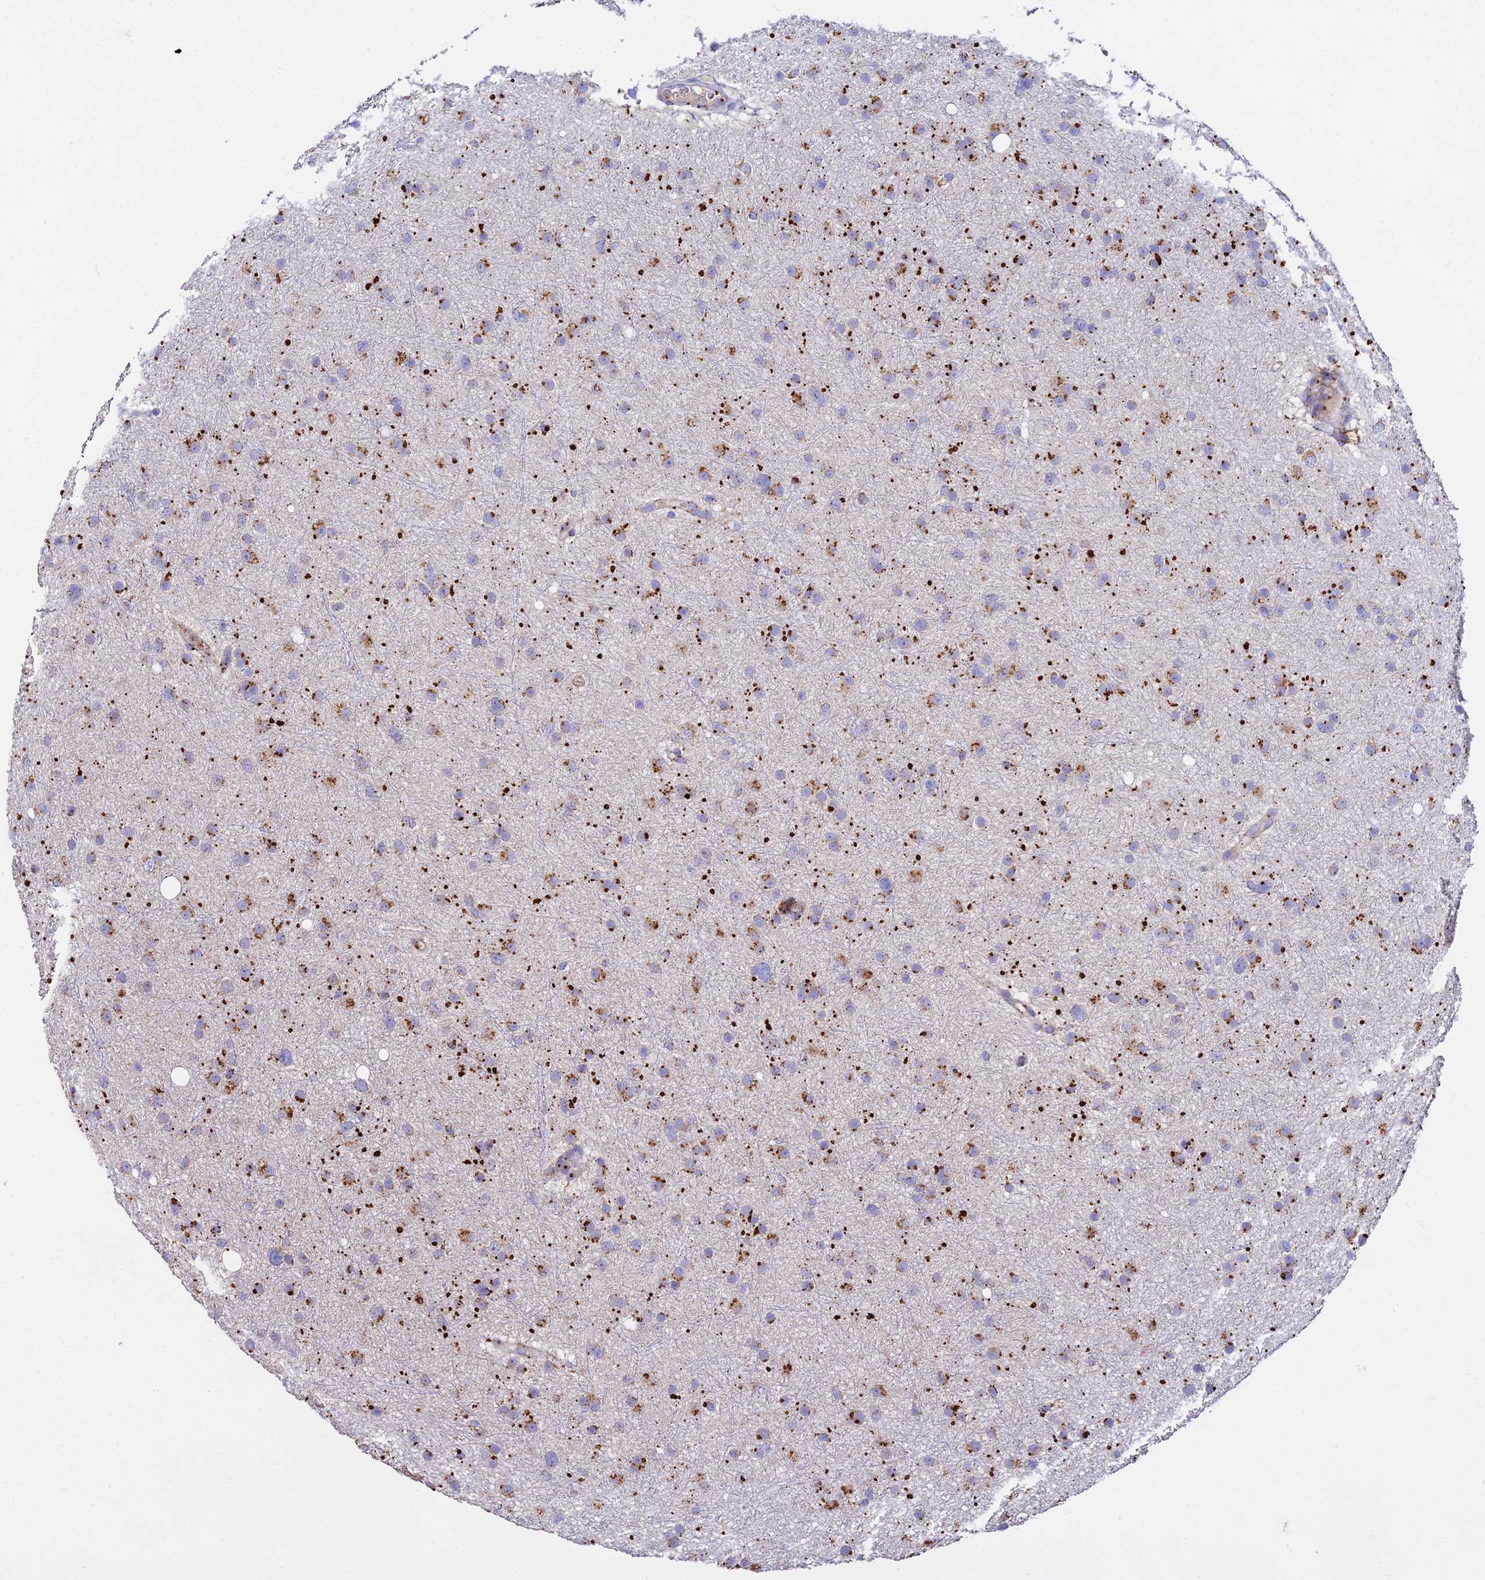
{"staining": {"intensity": "moderate", "quantity": "25%-75%", "location": "cytoplasmic/membranous"}, "tissue": "glioma", "cell_type": "Tumor cells", "image_type": "cancer", "snomed": [{"axis": "morphology", "description": "Glioma, malignant, Low grade"}, {"axis": "topography", "description": "Cerebral cortex"}], "caption": "IHC staining of glioma, which shows medium levels of moderate cytoplasmic/membranous expression in about 25%-75% of tumor cells indicating moderate cytoplasmic/membranous protein positivity. The staining was performed using DAB (brown) for protein detection and nuclei were counterstained in hematoxylin (blue).", "gene": "PNLIPRP3", "patient": {"sex": "female", "age": 39}}